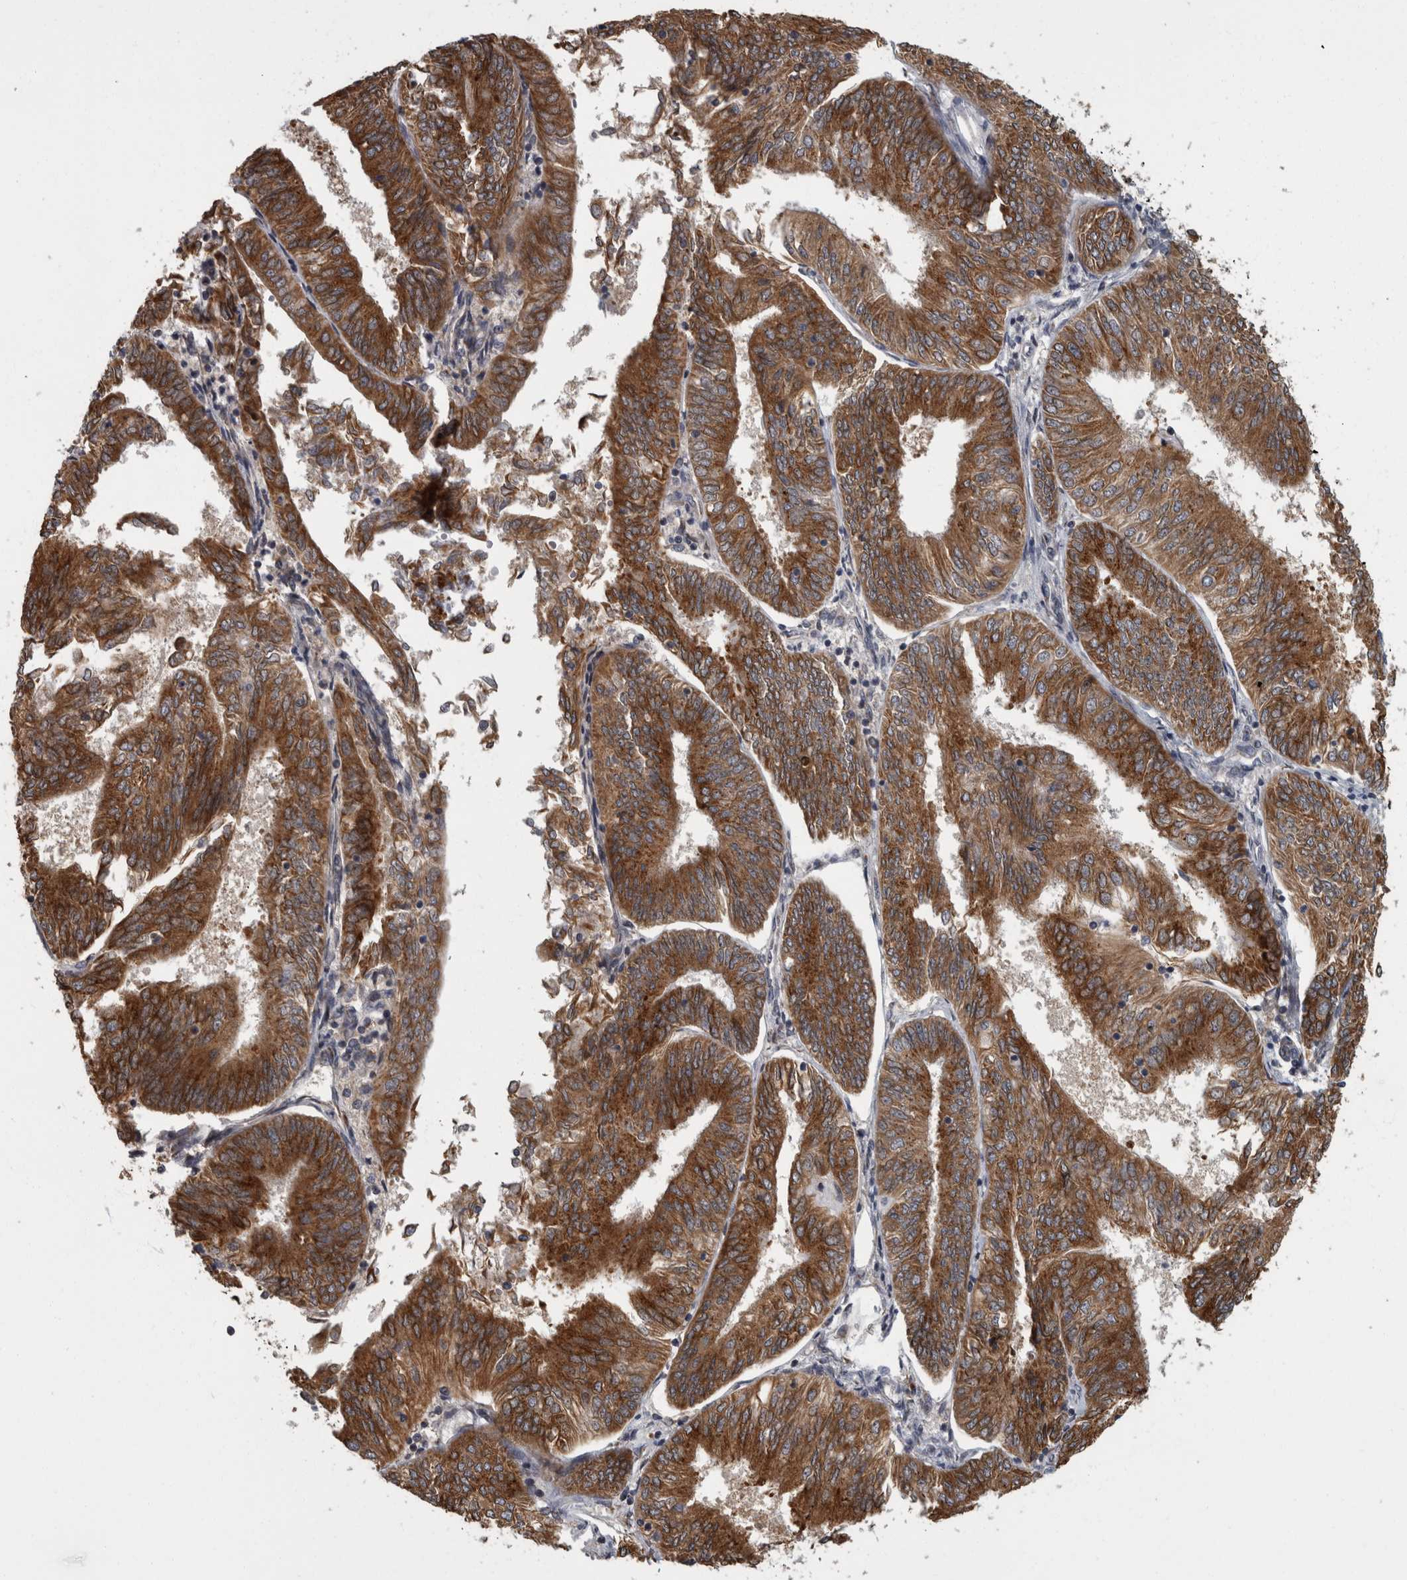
{"staining": {"intensity": "strong", "quantity": ">75%", "location": "cytoplasmic/membranous"}, "tissue": "endometrial cancer", "cell_type": "Tumor cells", "image_type": "cancer", "snomed": [{"axis": "morphology", "description": "Adenocarcinoma, NOS"}, {"axis": "topography", "description": "Endometrium"}], "caption": "Endometrial cancer (adenocarcinoma) stained with DAB (3,3'-diaminobenzidine) IHC shows high levels of strong cytoplasmic/membranous staining in about >75% of tumor cells.", "gene": "LMAN2L", "patient": {"sex": "female", "age": 58}}